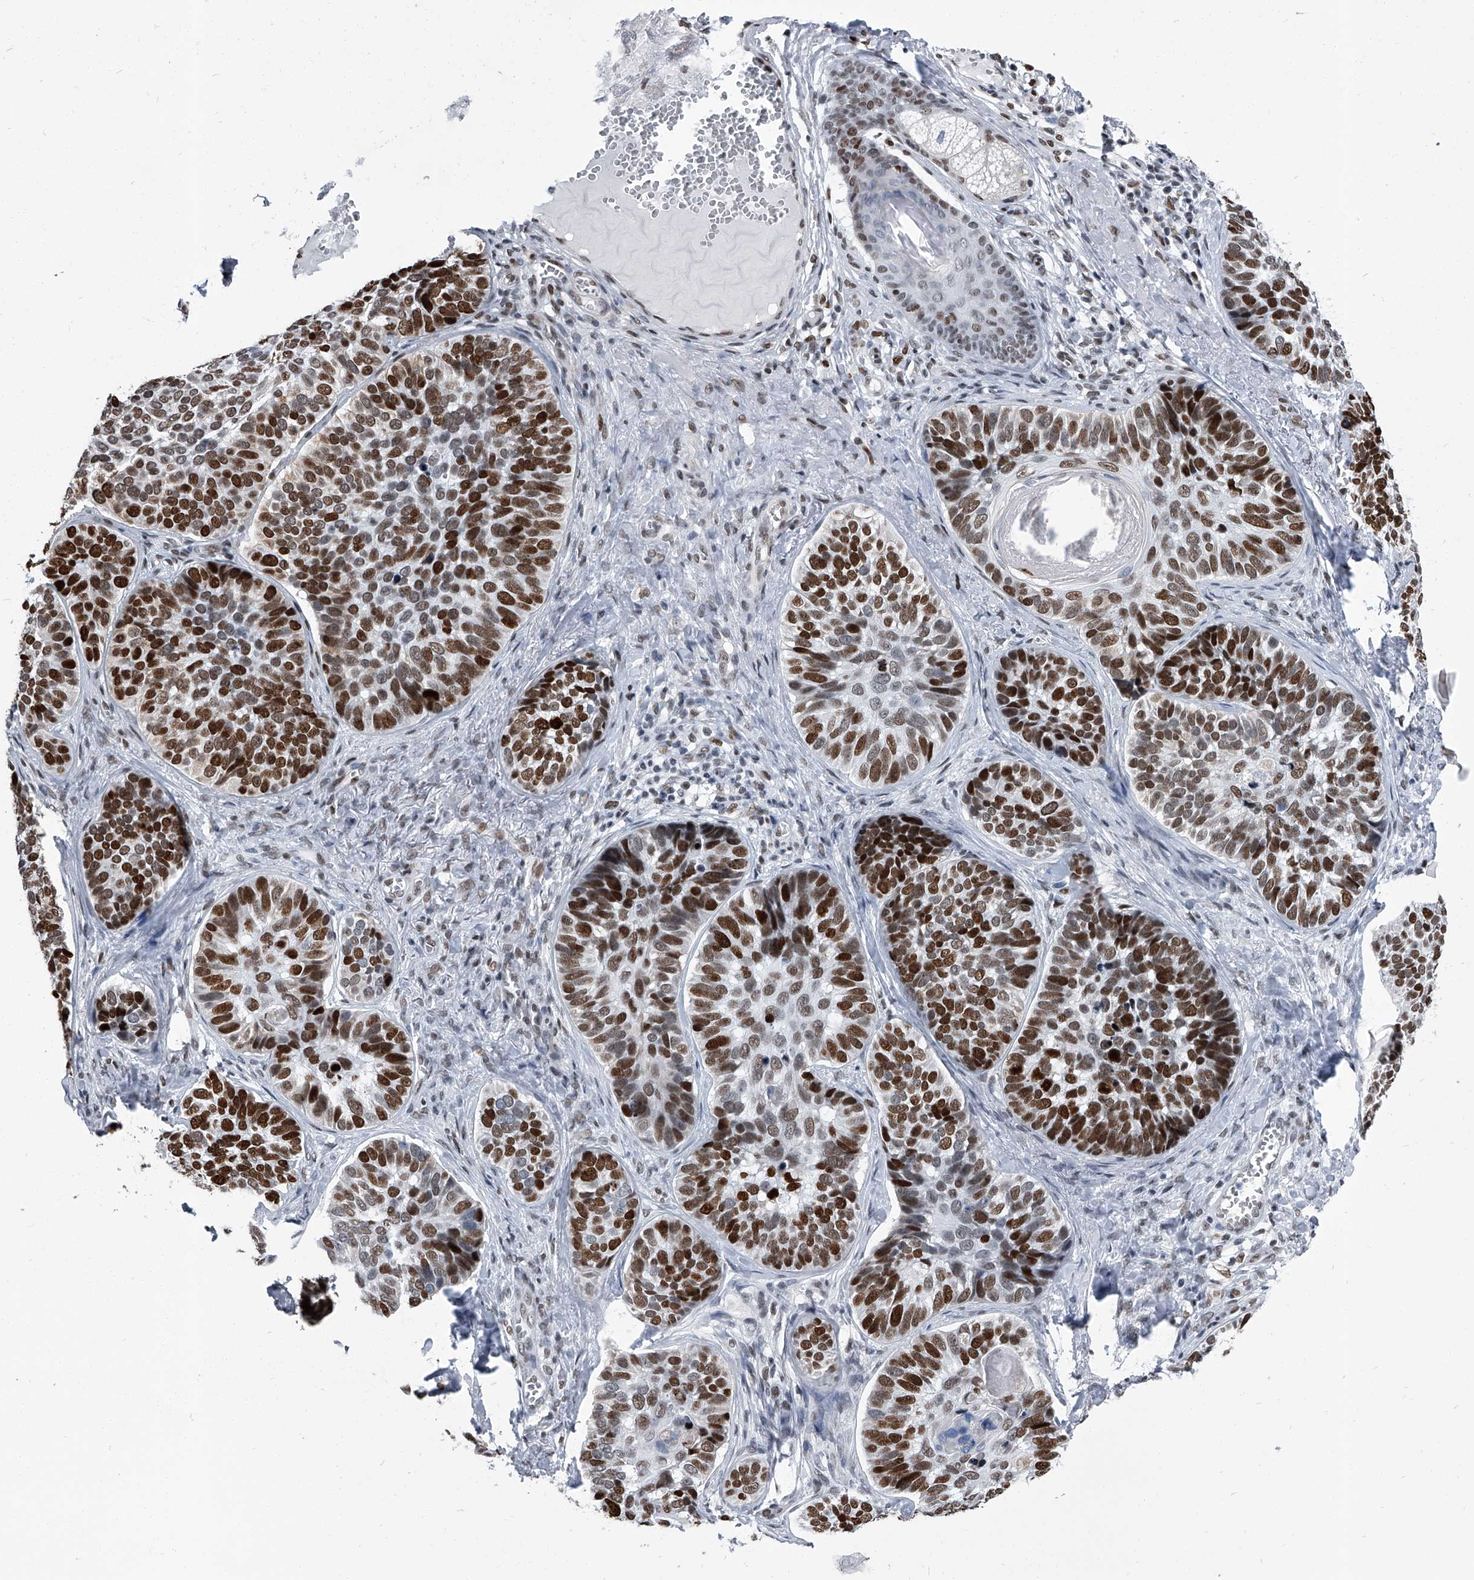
{"staining": {"intensity": "strong", "quantity": ">75%", "location": "nuclear"}, "tissue": "skin cancer", "cell_type": "Tumor cells", "image_type": "cancer", "snomed": [{"axis": "morphology", "description": "Basal cell carcinoma"}, {"axis": "topography", "description": "Skin"}], "caption": "This photomicrograph shows immunohistochemistry (IHC) staining of human skin cancer, with high strong nuclear expression in about >75% of tumor cells.", "gene": "SIM2", "patient": {"sex": "male", "age": 62}}